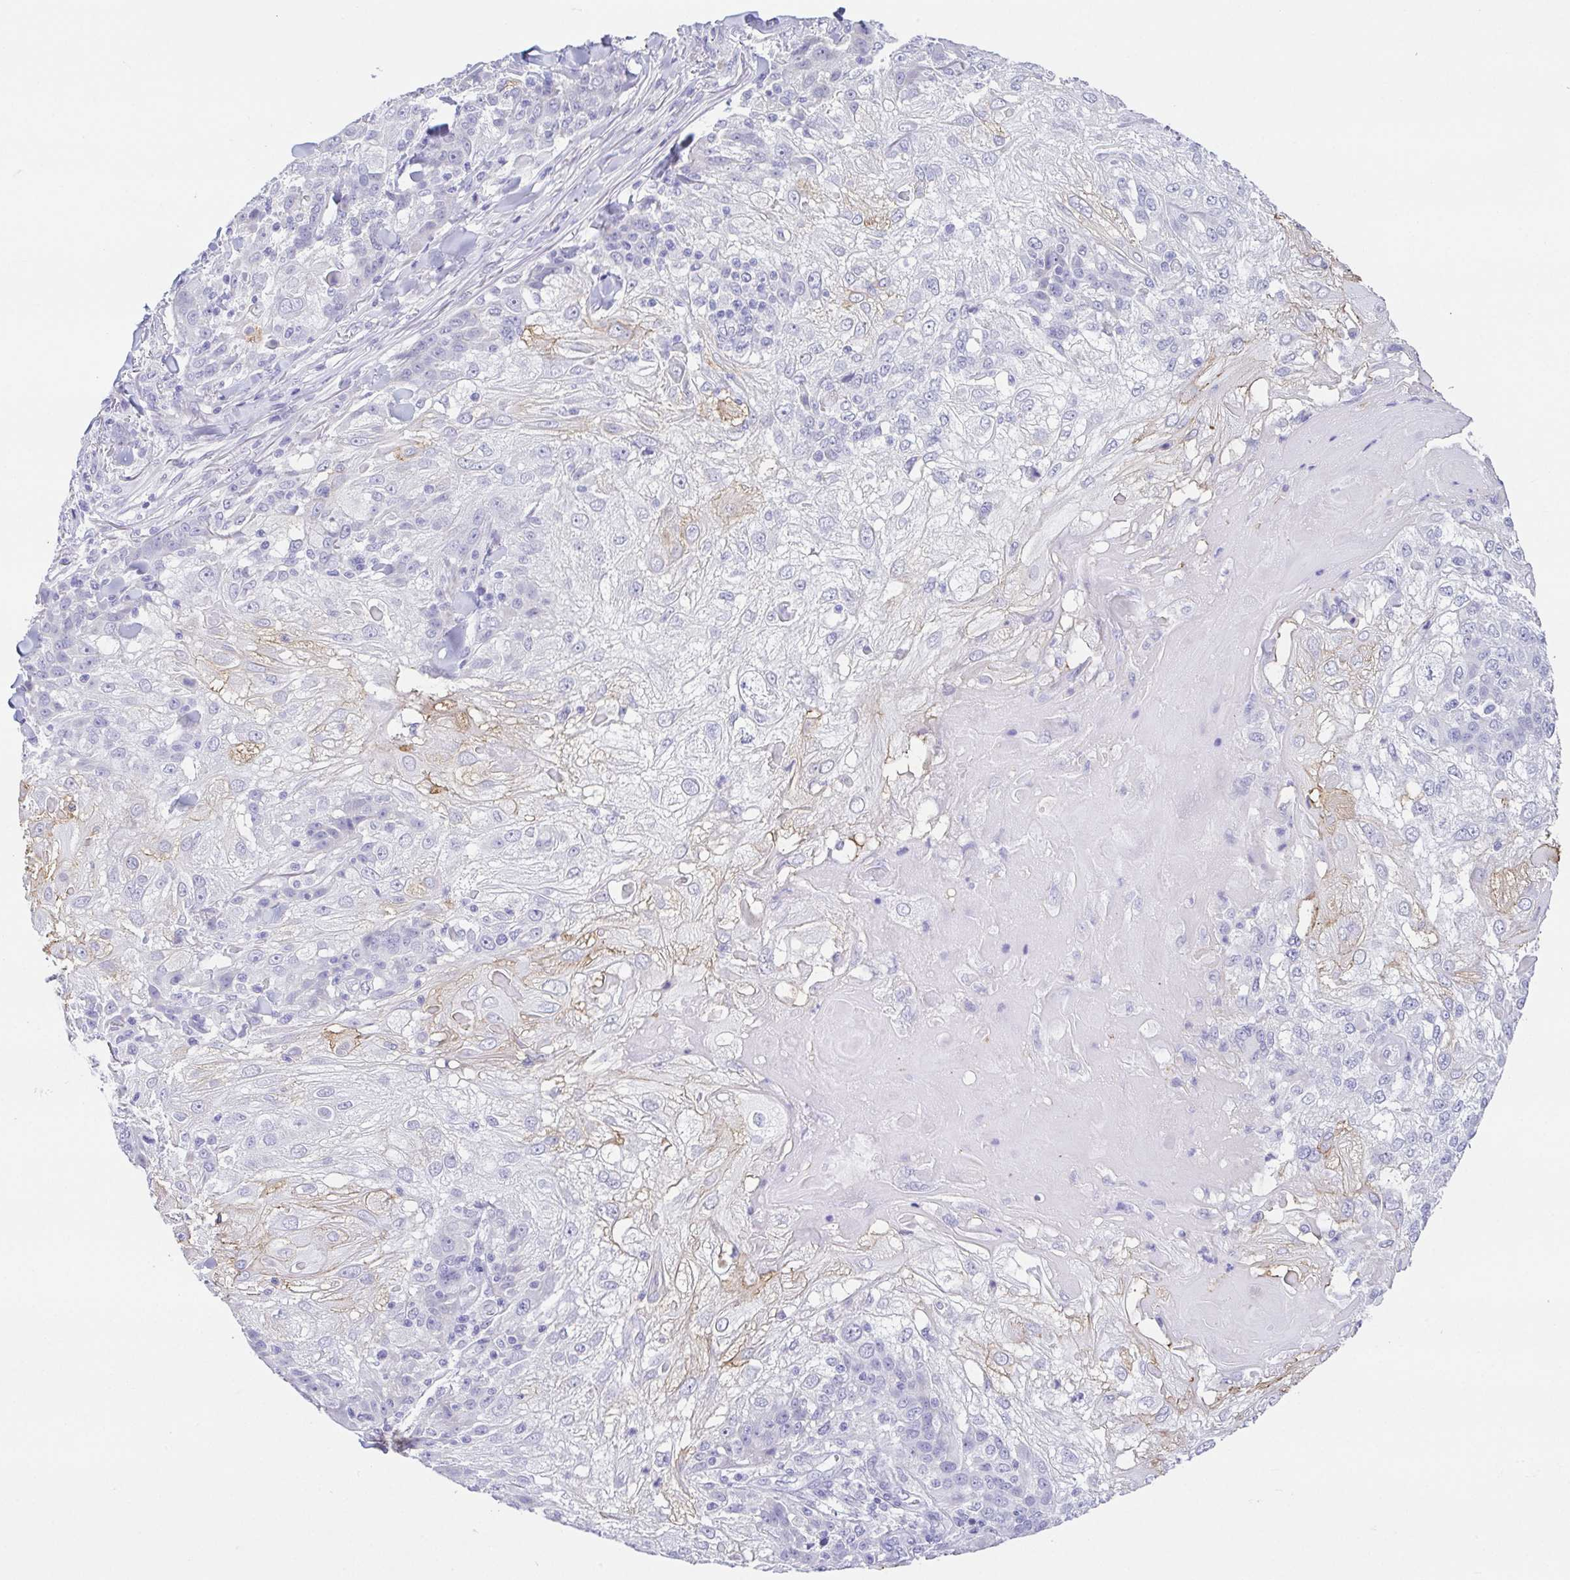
{"staining": {"intensity": "weak", "quantity": "<25%", "location": "cytoplasmic/membranous"}, "tissue": "skin cancer", "cell_type": "Tumor cells", "image_type": "cancer", "snomed": [{"axis": "morphology", "description": "Normal tissue, NOS"}, {"axis": "morphology", "description": "Squamous cell carcinoma, NOS"}, {"axis": "topography", "description": "Skin"}], "caption": "There is no significant staining in tumor cells of skin cancer (squamous cell carcinoma).", "gene": "HAPLN2", "patient": {"sex": "female", "age": 83}}